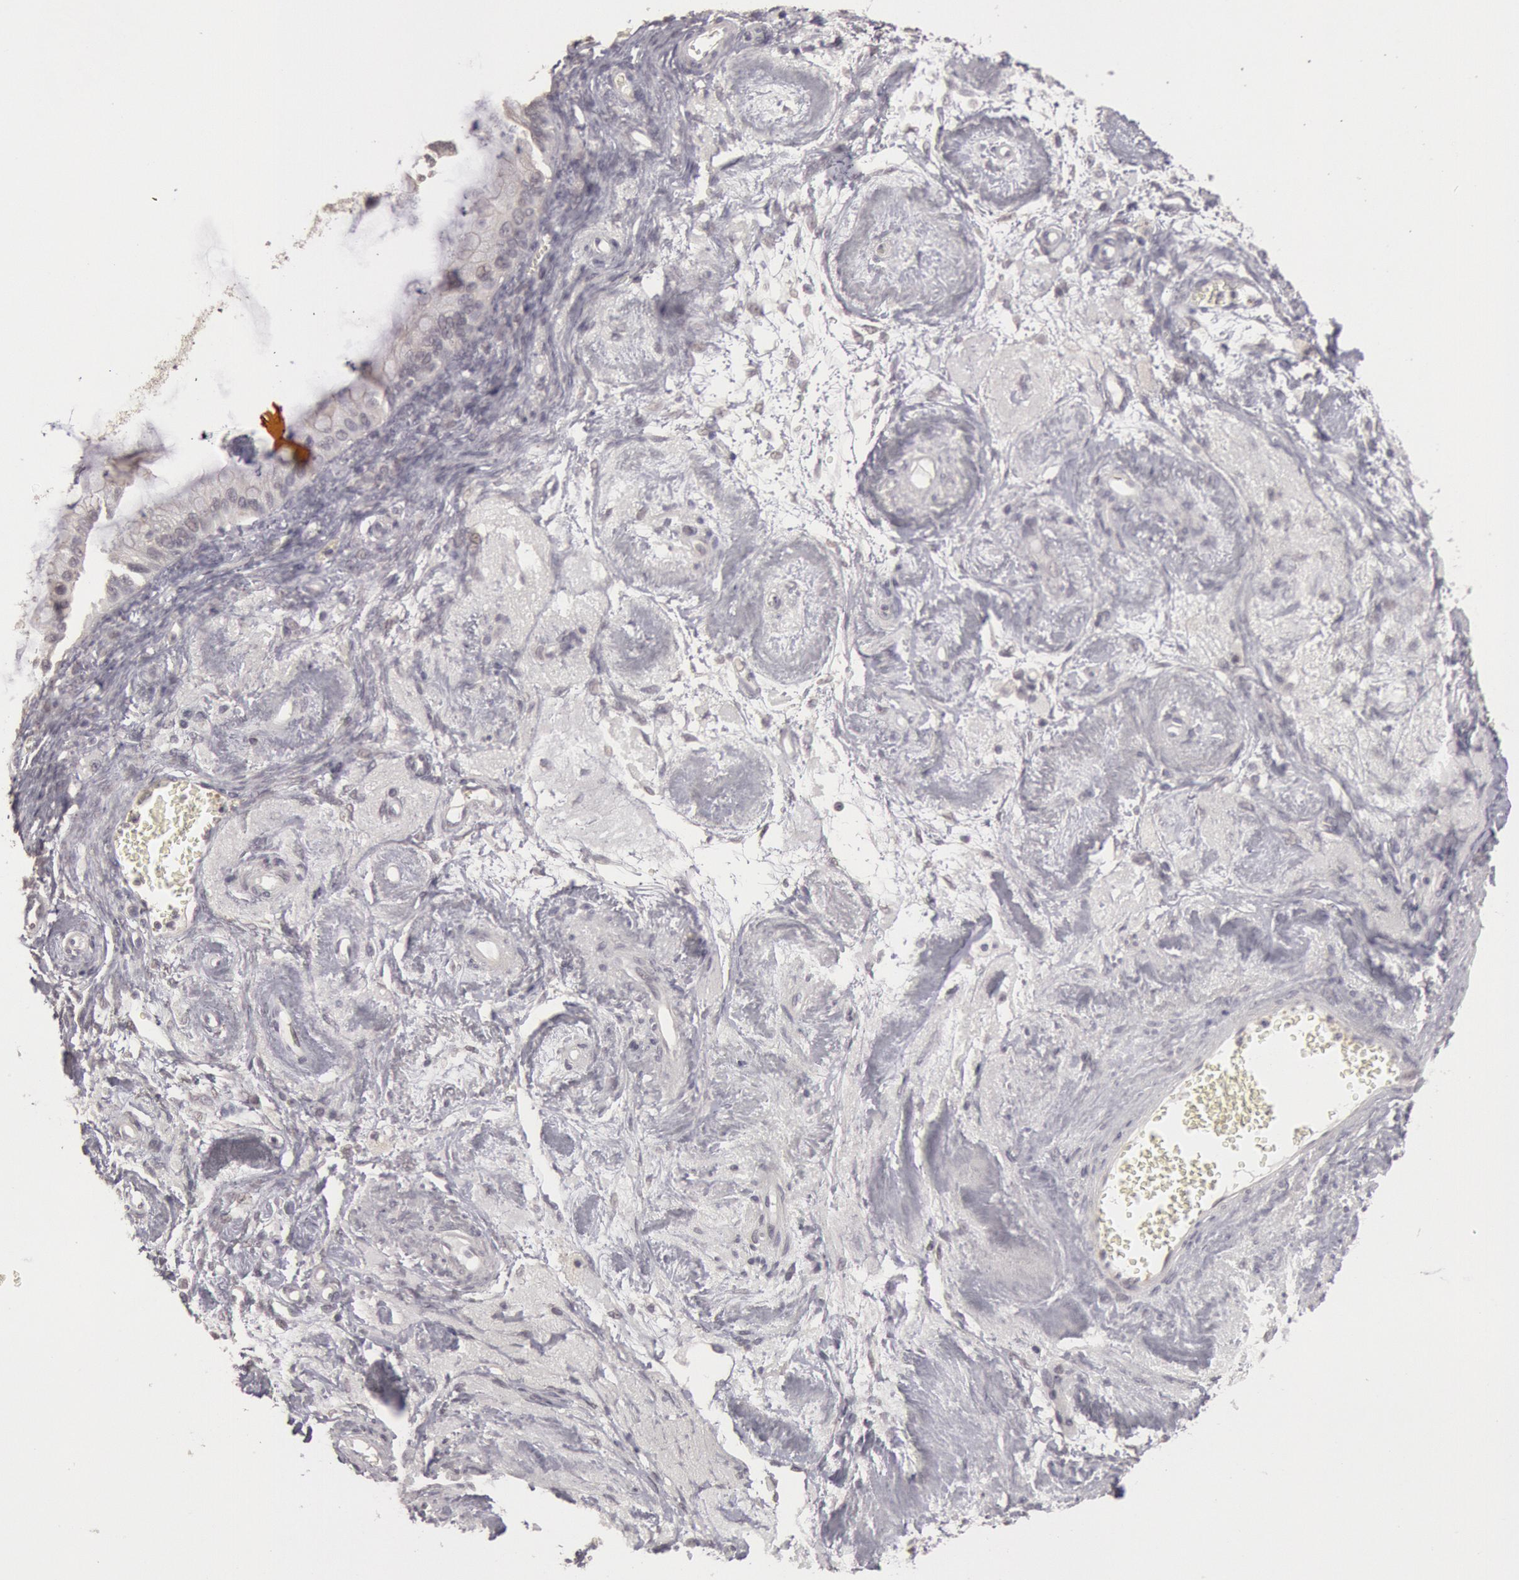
{"staining": {"intensity": "negative", "quantity": "none", "location": "none"}, "tissue": "ovarian cancer", "cell_type": "Tumor cells", "image_type": "cancer", "snomed": [{"axis": "morphology", "description": "Cystadenocarcinoma, mucinous, NOS"}, {"axis": "topography", "description": "Ovary"}], "caption": "Ovarian cancer (mucinous cystadenocarcinoma) was stained to show a protein in brown. There is no significant expression in tumor cells.", "gene": "RIMBP3C", "patient": {"sex": "female", "age": 57}}